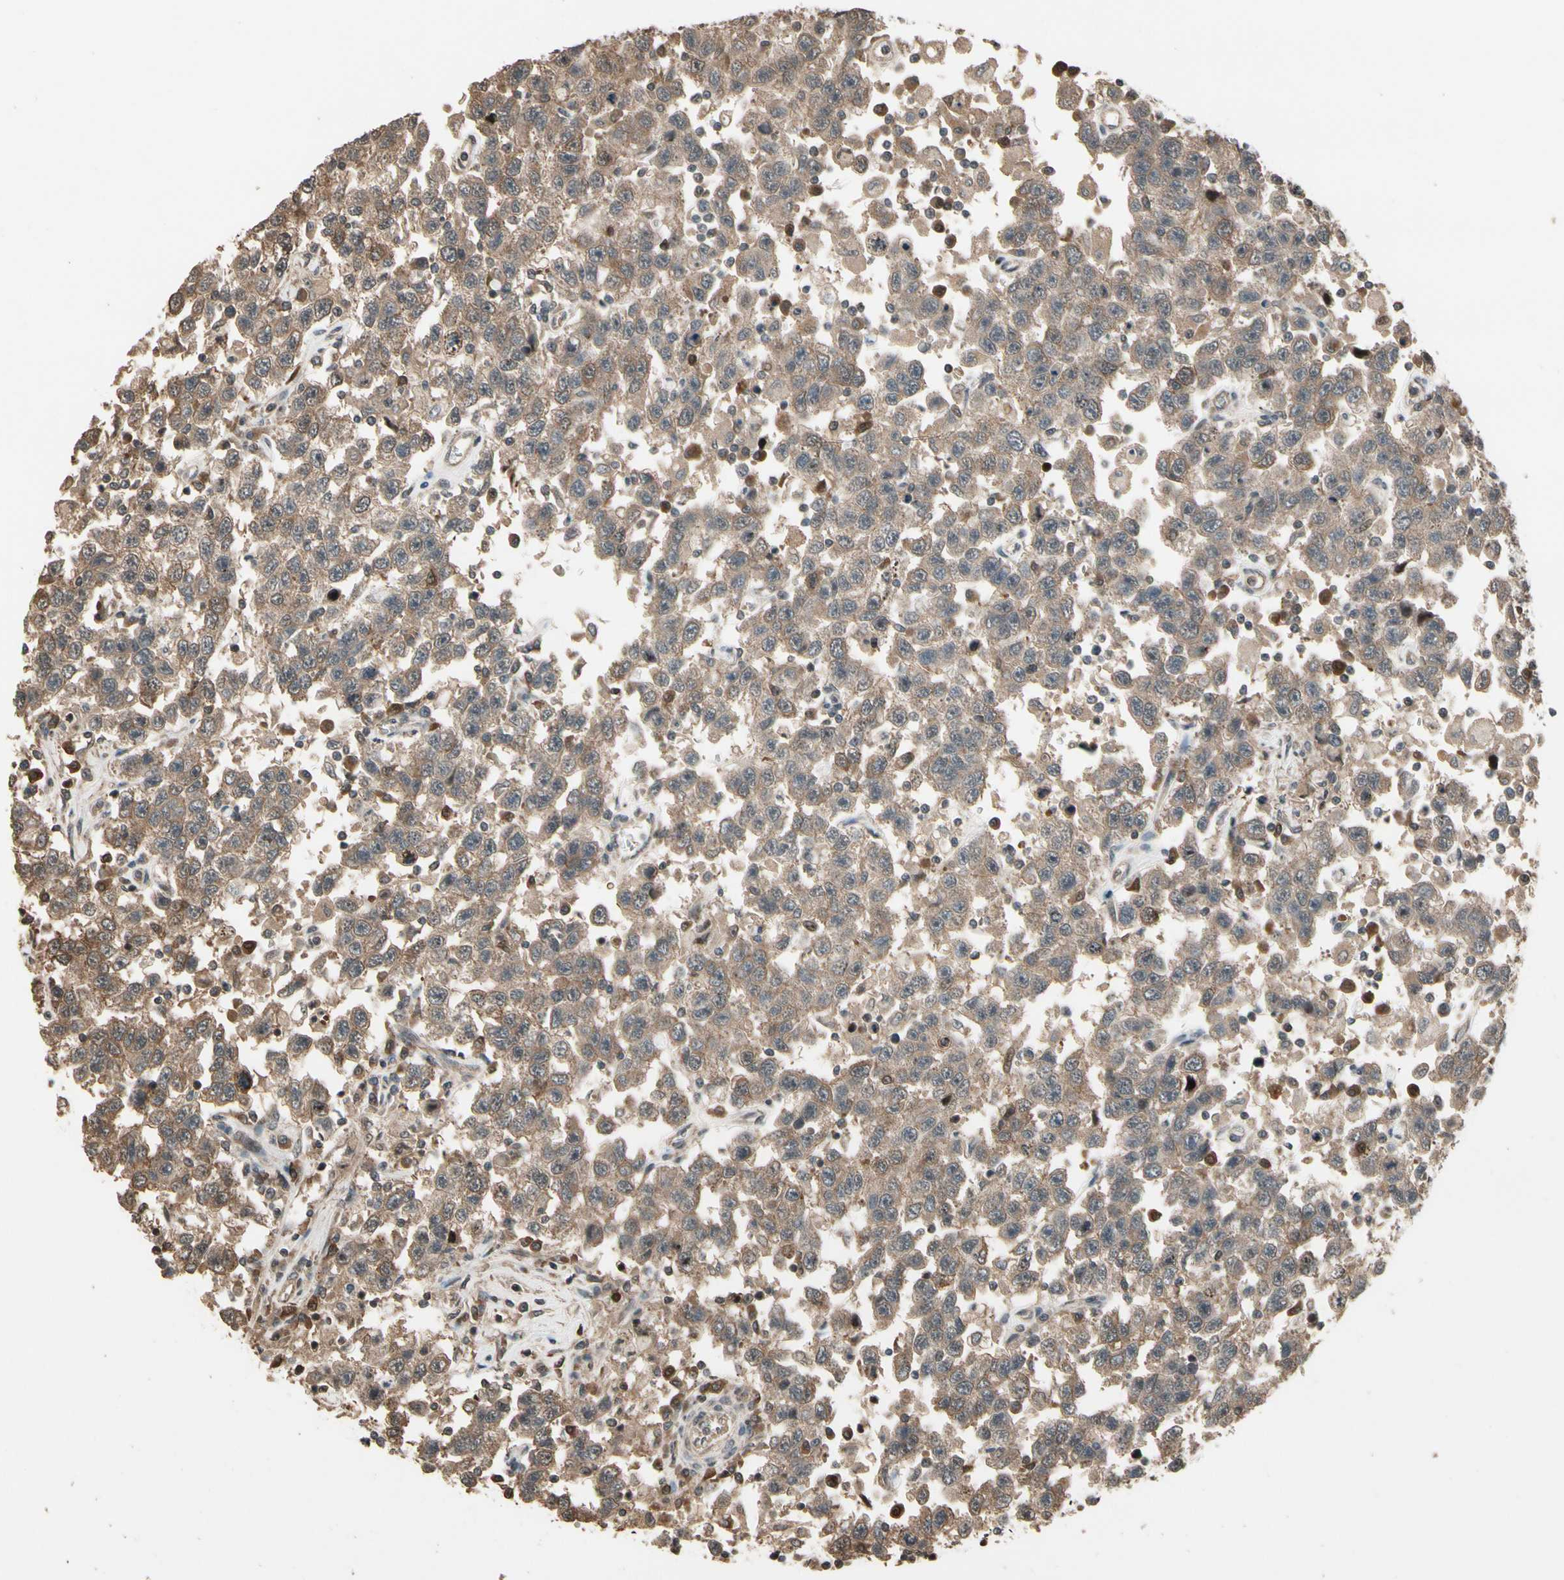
{"staining": {"intensity": "weak", "quantity": ">75%", "location": "cytoplasmic/membranous"}, "tissue": "testis cancer", "cell_type": "Tumor cells", "image_type": "cancer", "snomed": [{"axis": "morphology", "description": "Seminoma, NOS"}, {"axis": "topography", "description": "Testis"}], "caption": "DAB (3,3'-diaminobenzidine) immunohistochemical staining of human testis cancer reveals weak cytoplasmic/membranous protein positivity in approximately >75% of tumor cells.", "gene": "CSF1R", "patient": {"sex": "male", "age": 41}}